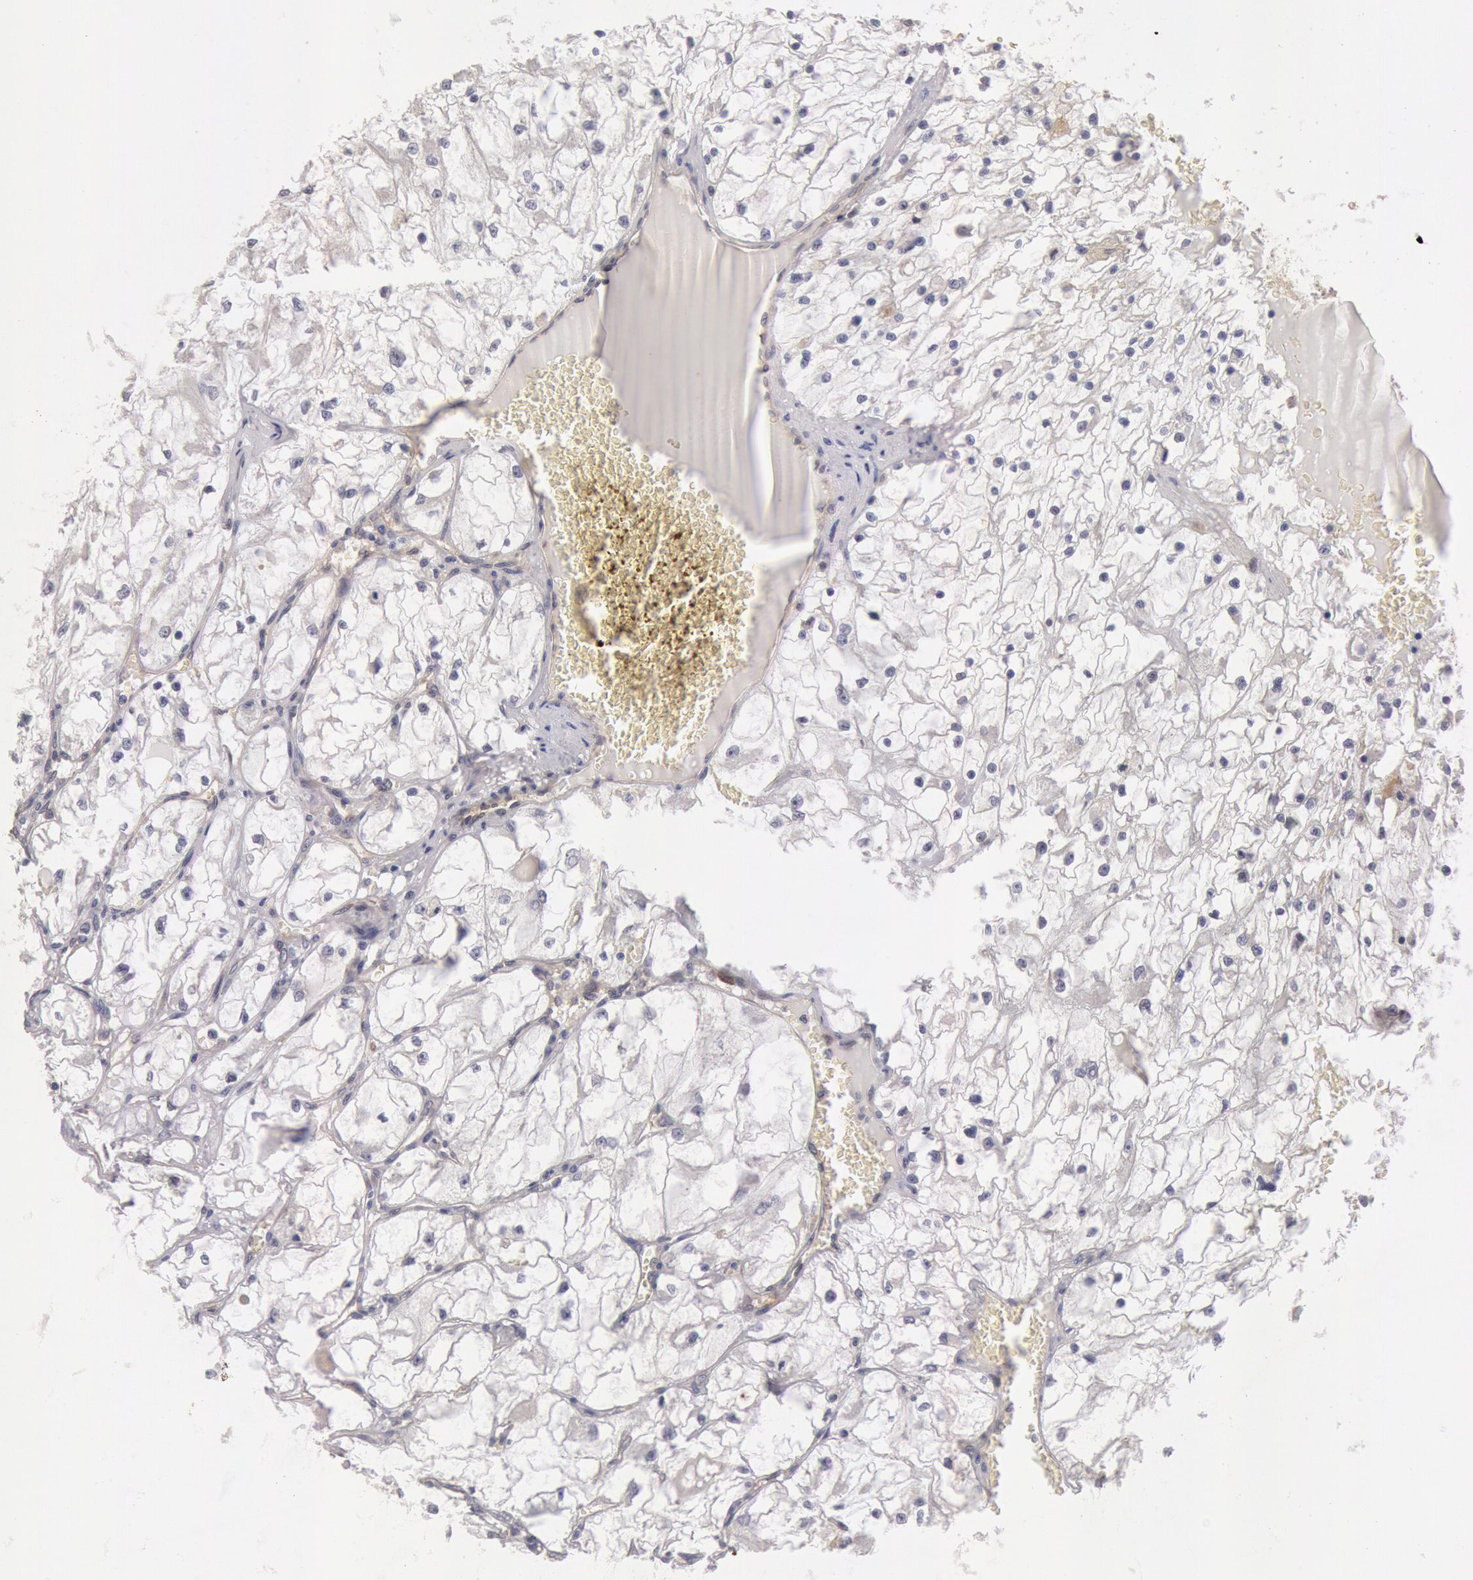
{"staining": {"intensity": "negative", "quantity": "none", "location": "none"}, "tissue": "renal cancer", "cell_type": "Tumor cells", "image_type": "cancer", "snomed": [{"axis": "morphology", "description": "Adenocarcinoma, NOS"}, {"axis": "topography", "description": "Kidney"}], "caption": "DAB (3,3'-diaminobenzidine) immunohistochemical staining of human renal adenocarcinoma shows no significant expression in tumor cells. Brightfield microscopy of IHC stained with DAB (brown) and hematoxylin (blue), captured at high magnification.", "gene": "DNAJA1", "patient": {"sex": "male", "age": 61}}